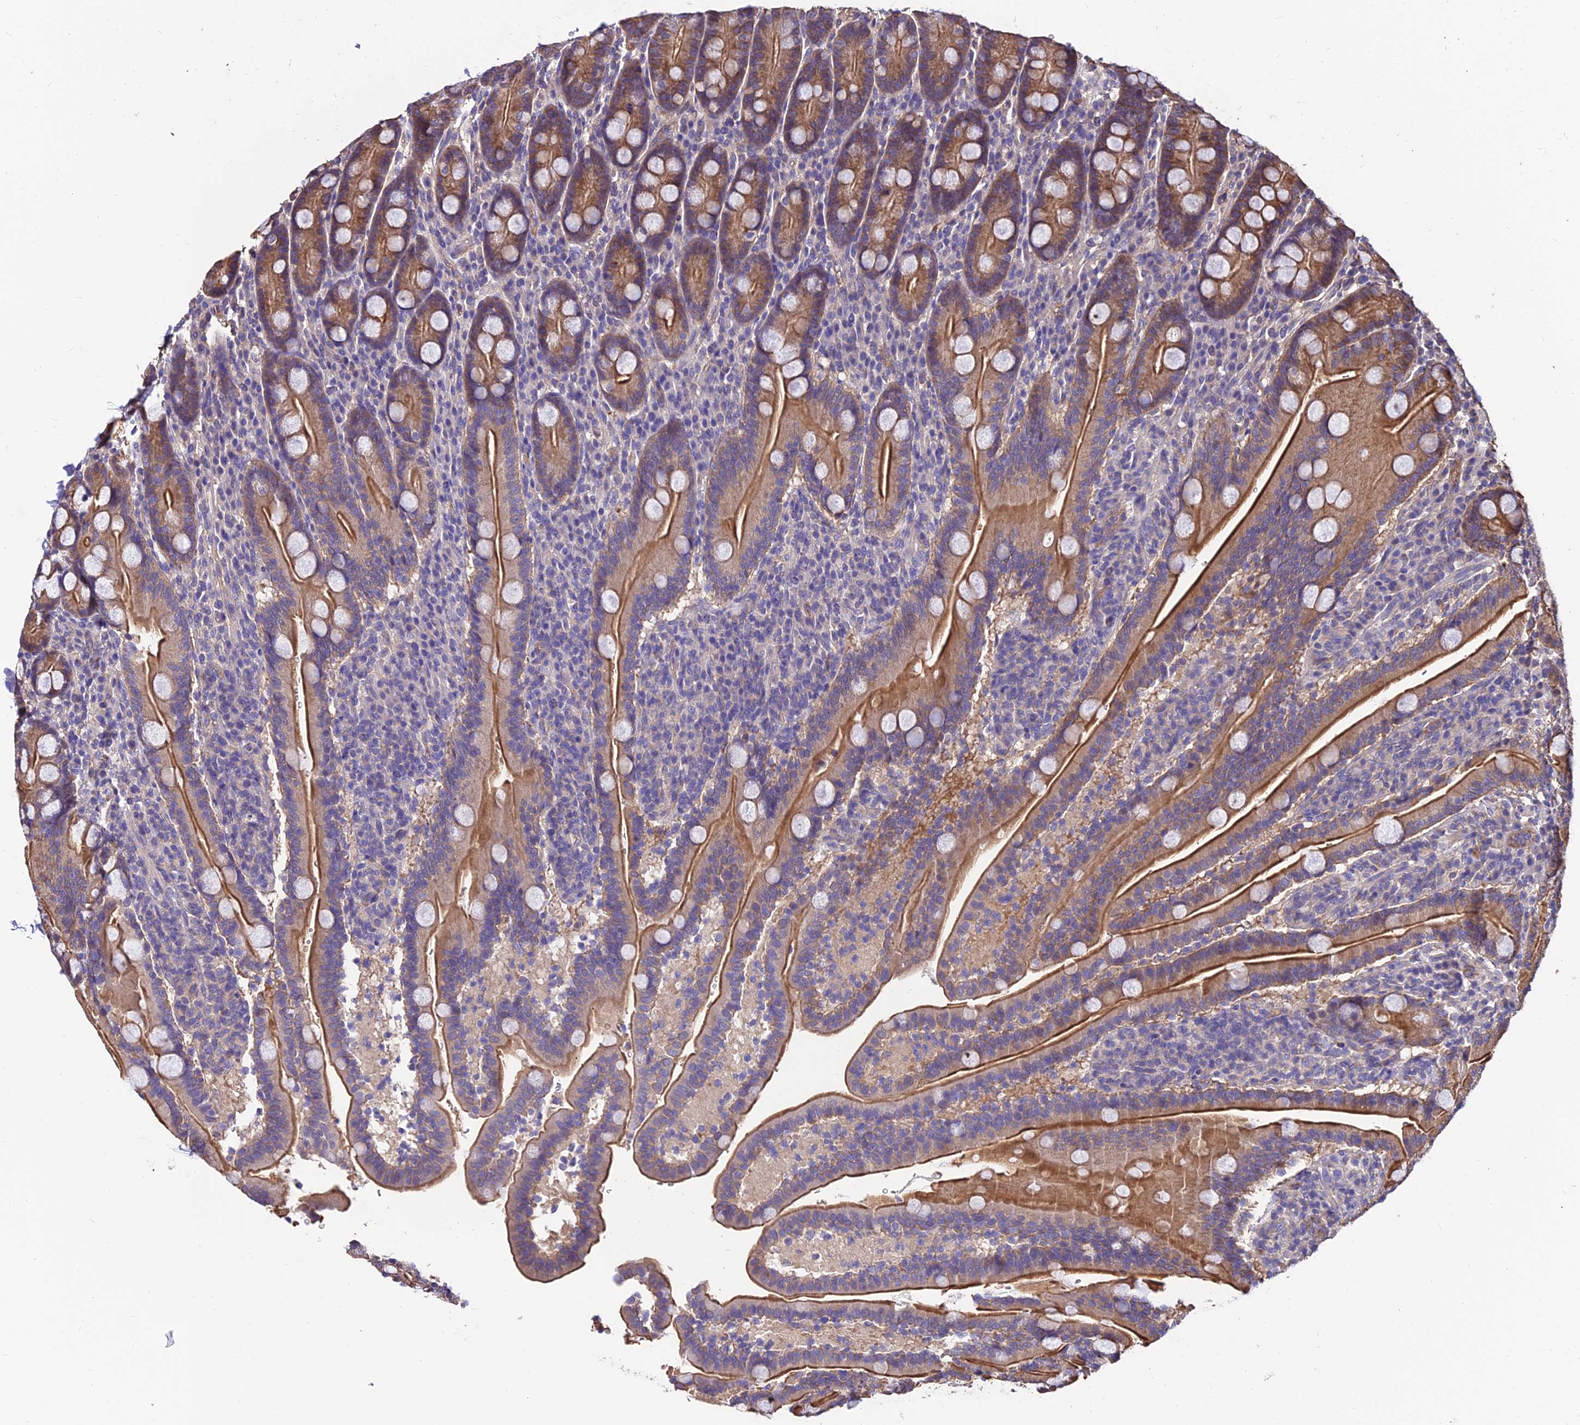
{"staining": {"intensity": "moderate", "quantity": ">75%", "location": "cytoplasmic/membranous"}, "tissue": "duodenum", "cell_type": "Glandular cells", "image_type": "normal", "snomed": [{"axis": "morphology", "description": "Normal tissue, NOS"}, {"axis": "topography", "description": "Duodenum"}], "caption": "Normal duodenum displays moderate cytoplasmic/membranous positivity in about >75% of glandular cells The protein of interest is stained brown, and the nuclei are stained in blue (DAB (3,3'-diaminobenzidine) IHC with brightfield microscopy, high magnification)..", "gene": "CALM1", "patient": {"sex": "male", "age": 35}}